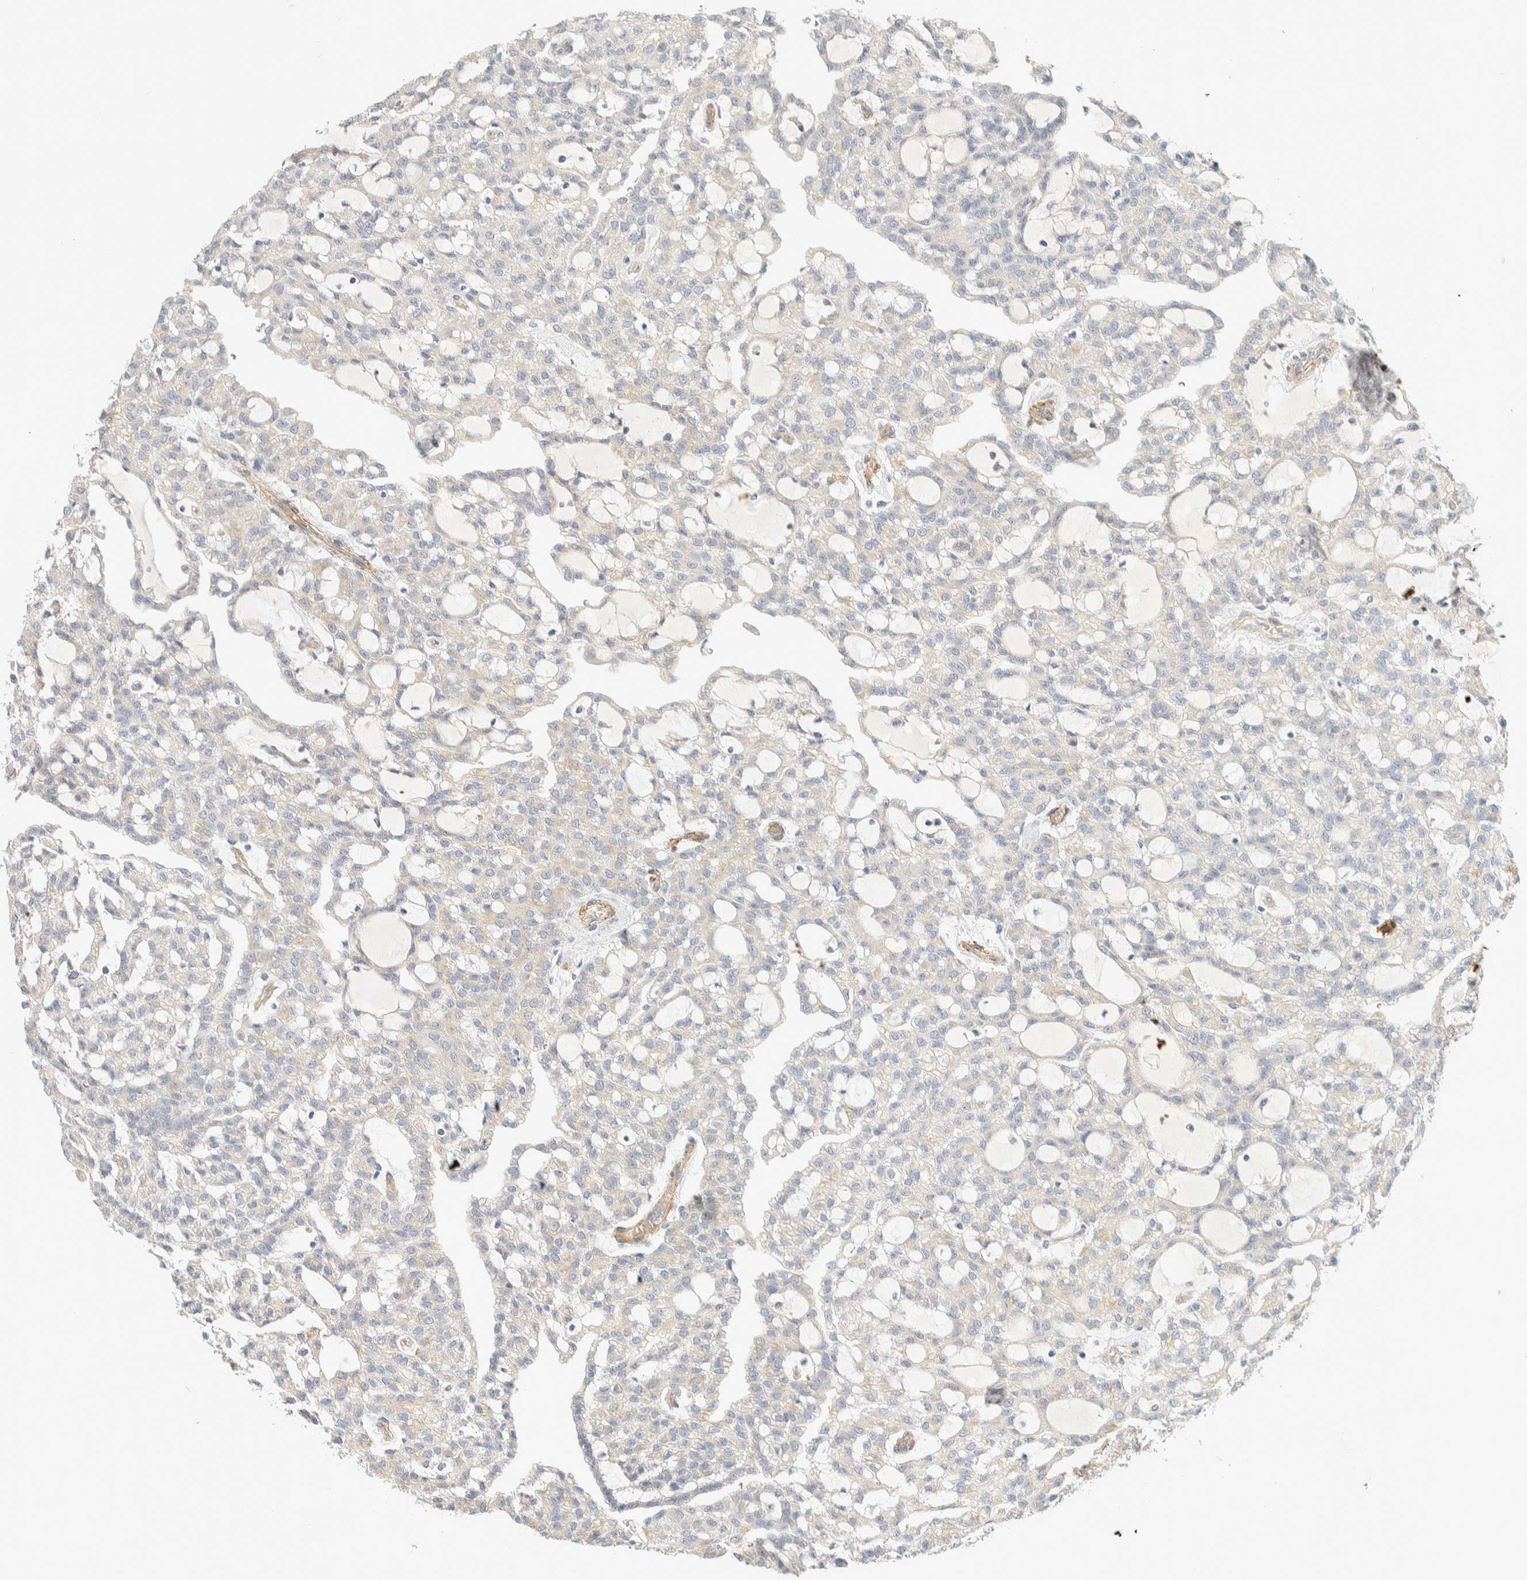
{"staining": {"intensity": "negative", "quantity": "none", "location": "none"}, "tissue": "renal cancer", "cell_type": "Tumor cells", "image_type": "cancer", "snomed": [{"axis": "morphology", "description": "Adenocarcinoma, NOS"}, {"axis": "topography", "description": "Kidney"}], "caption": "This is an immunohistochemistry image of human renal cancer (adenocarcinoma). There is no staining in tumor cells.", "gene": "CDR2", "patient": {"sex": "male", "age": 63}}